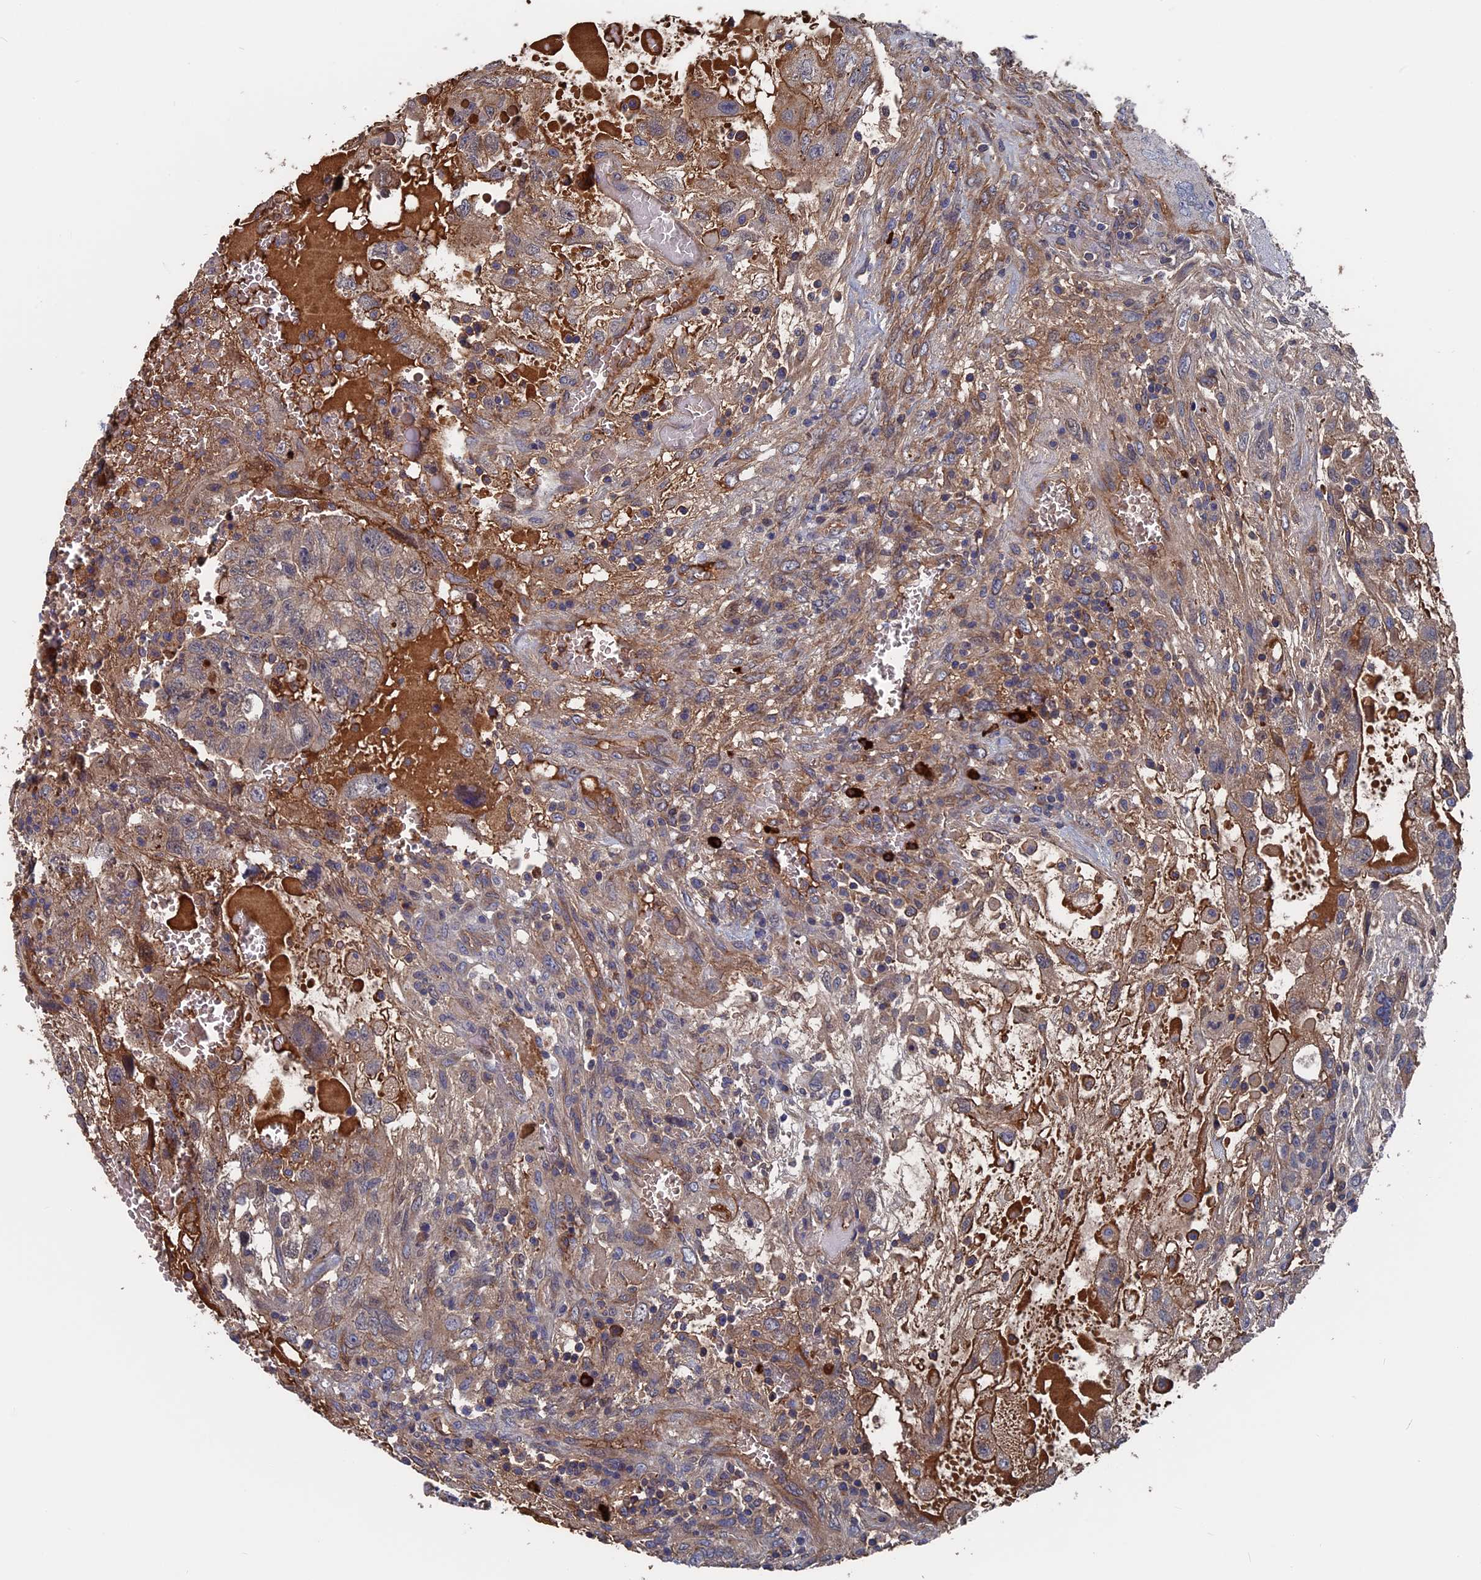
{"staining": {"intensity": "weak", "quantity": "<25%", "location": "cytoplasmic/membranous"}, "tissue": "testis cancer", "cell_type": "Tumor cells", "image_type": "cancer", "snomed": [{"axis": "morphology", "description": "Carcinoma, Embryonal, NOS"}, {"axis": "topography", "description": "Testis"}], "caption": "Immunohistochemical staining of testis cancer (embryonal carcinoma) demonstrates no significant expression in tumor cells. Brightfield microscopy of IHC stained with DAB (brown) and hematoxylin (blue), captured at high magnification.", "gene": "RPUSD1", "patient": {"sex": "male", "age": 36}}